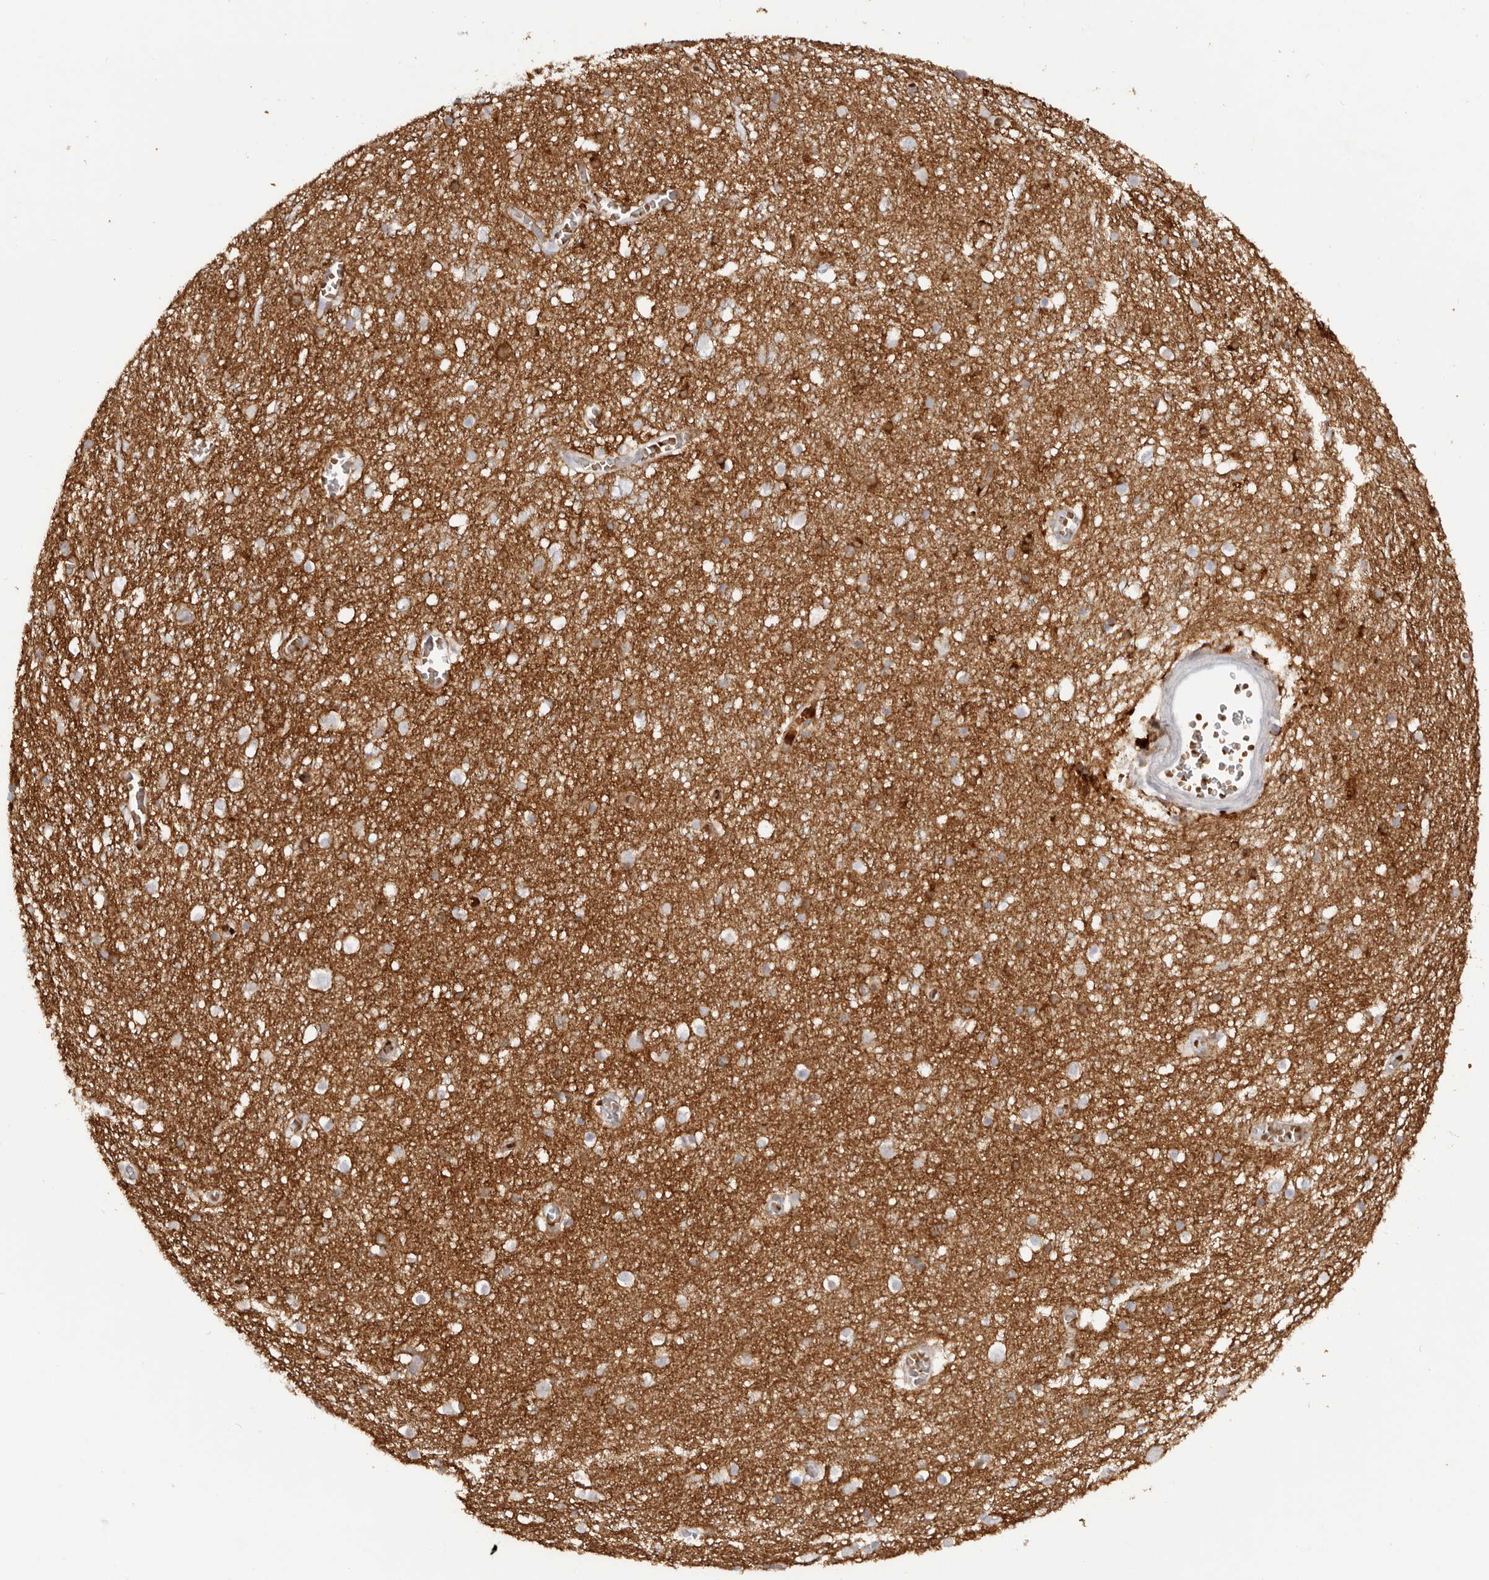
{"staining": {"intensity": "negative", "quantity": "none", "location": "none"}, "tissue": "cerebral cortex", "cell_type": "Endothelial cells", "image_type": "normal", "snomed": [{"axis": "morphology", "description": "Normal tissue, NOS"}, {"axis": "topography", "description": "Cerebral cortex"}], "caption": "Protein analysis of unremarkable cerebral cortex exhibits no significant positivity in endothelial cells.", "gene": "TNR", "patient": {"sex": "female", "age": 64}}